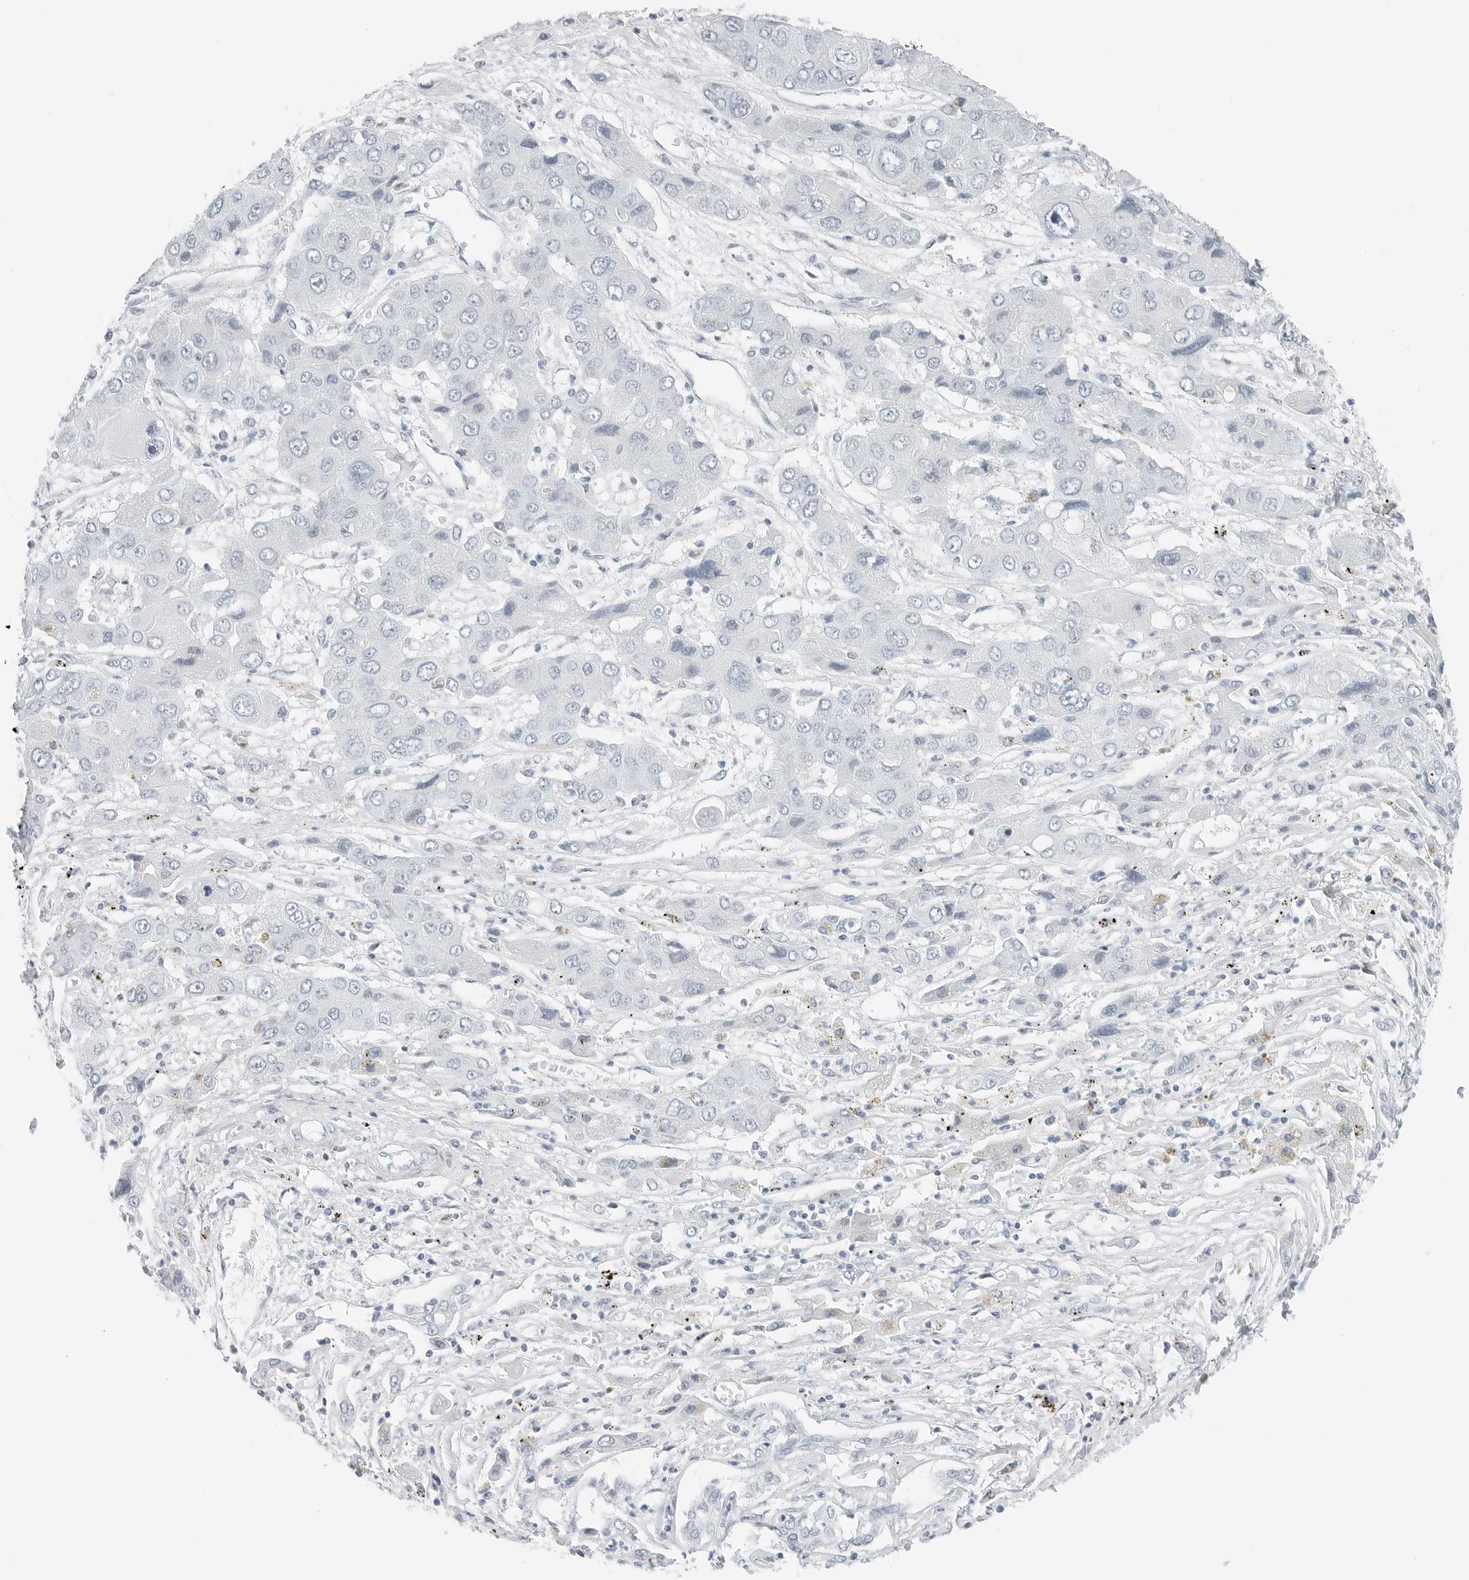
{"staining": {"intensity": "negative", "quantity": "none", "location": "none"}, "tissue": "liver cancer", "cell_type": "Tumor cells", "image_type": "cancer", "snomed": [{"axis": "morphology", "description": "Cholangiocarcinoma"}, {"axis": "topography", "description": "Liver"}], "caption": "Immunohistochemistry (IHC) micrograph of neoplastic tissue: cholangiocarcinoma (liver) stained with DAB (3,3'-diaminobenzidine) displays no significant protein positivity in tumor cells.", "gene": "NTMT2", "patient": {"sex": "male", "age": 67}}